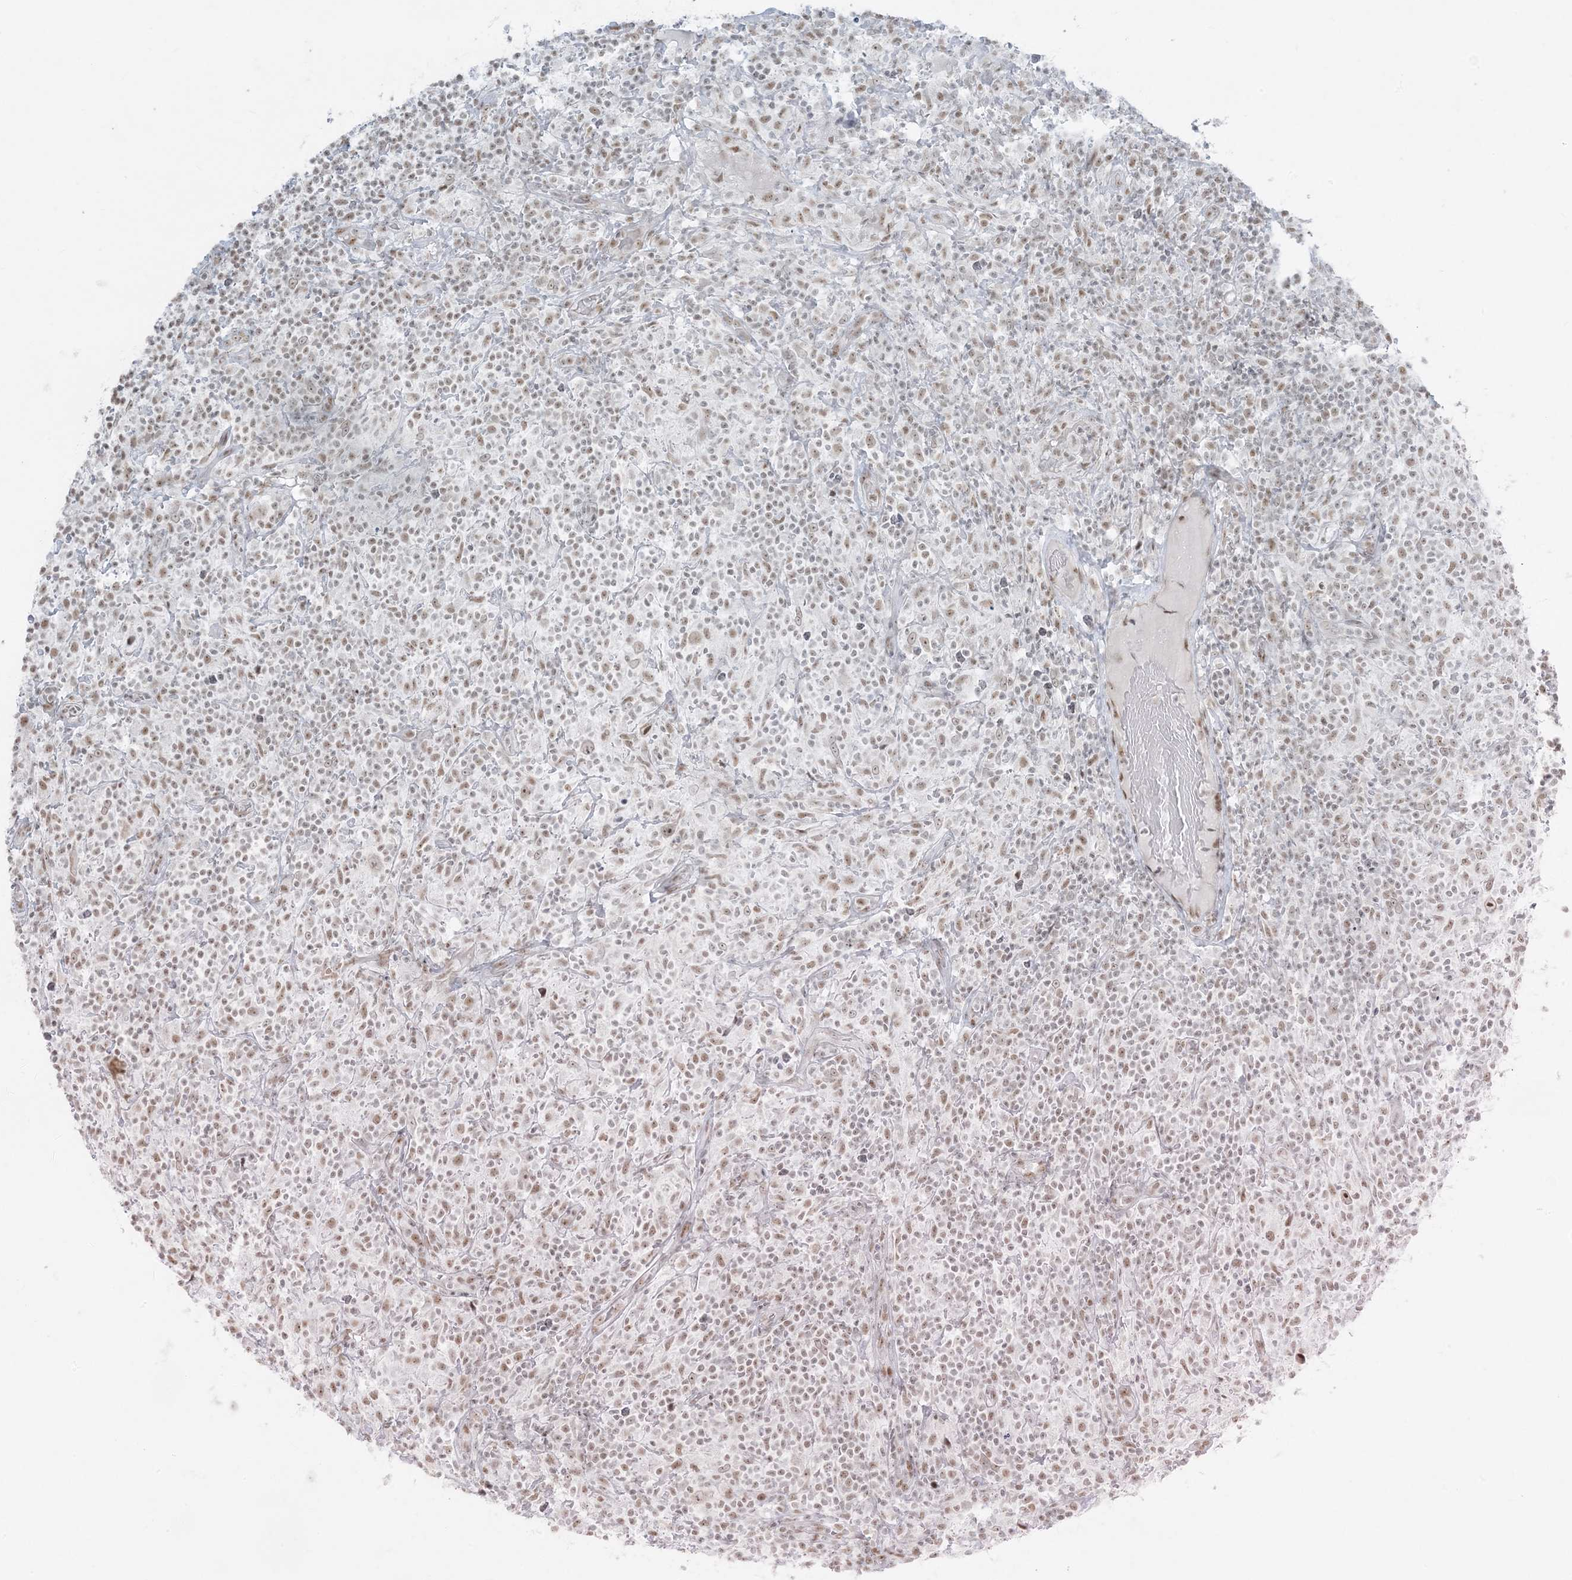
{"staining": {"intensity": "negative", "quantity": "none", "location": "none"}, "tissue": "lymphoma", "cell_type": "Tumor cells", "image_type": "cancer", "snomed": [{"axis": "morphology", "description": "Hodgkin's disease, NOS"}, {"axis": "topography", "description": "Lymph node"}], "caption": "Immunohistochemistry photomicrograph of neoplastic tissue: human lymphoma stained with DAB (3,3'-diaminobenzidine) demonstrates no significant protein positivity in tumor cells.", "gene": "ZNF787", "patient": {"sex": "male", "age": 70}}